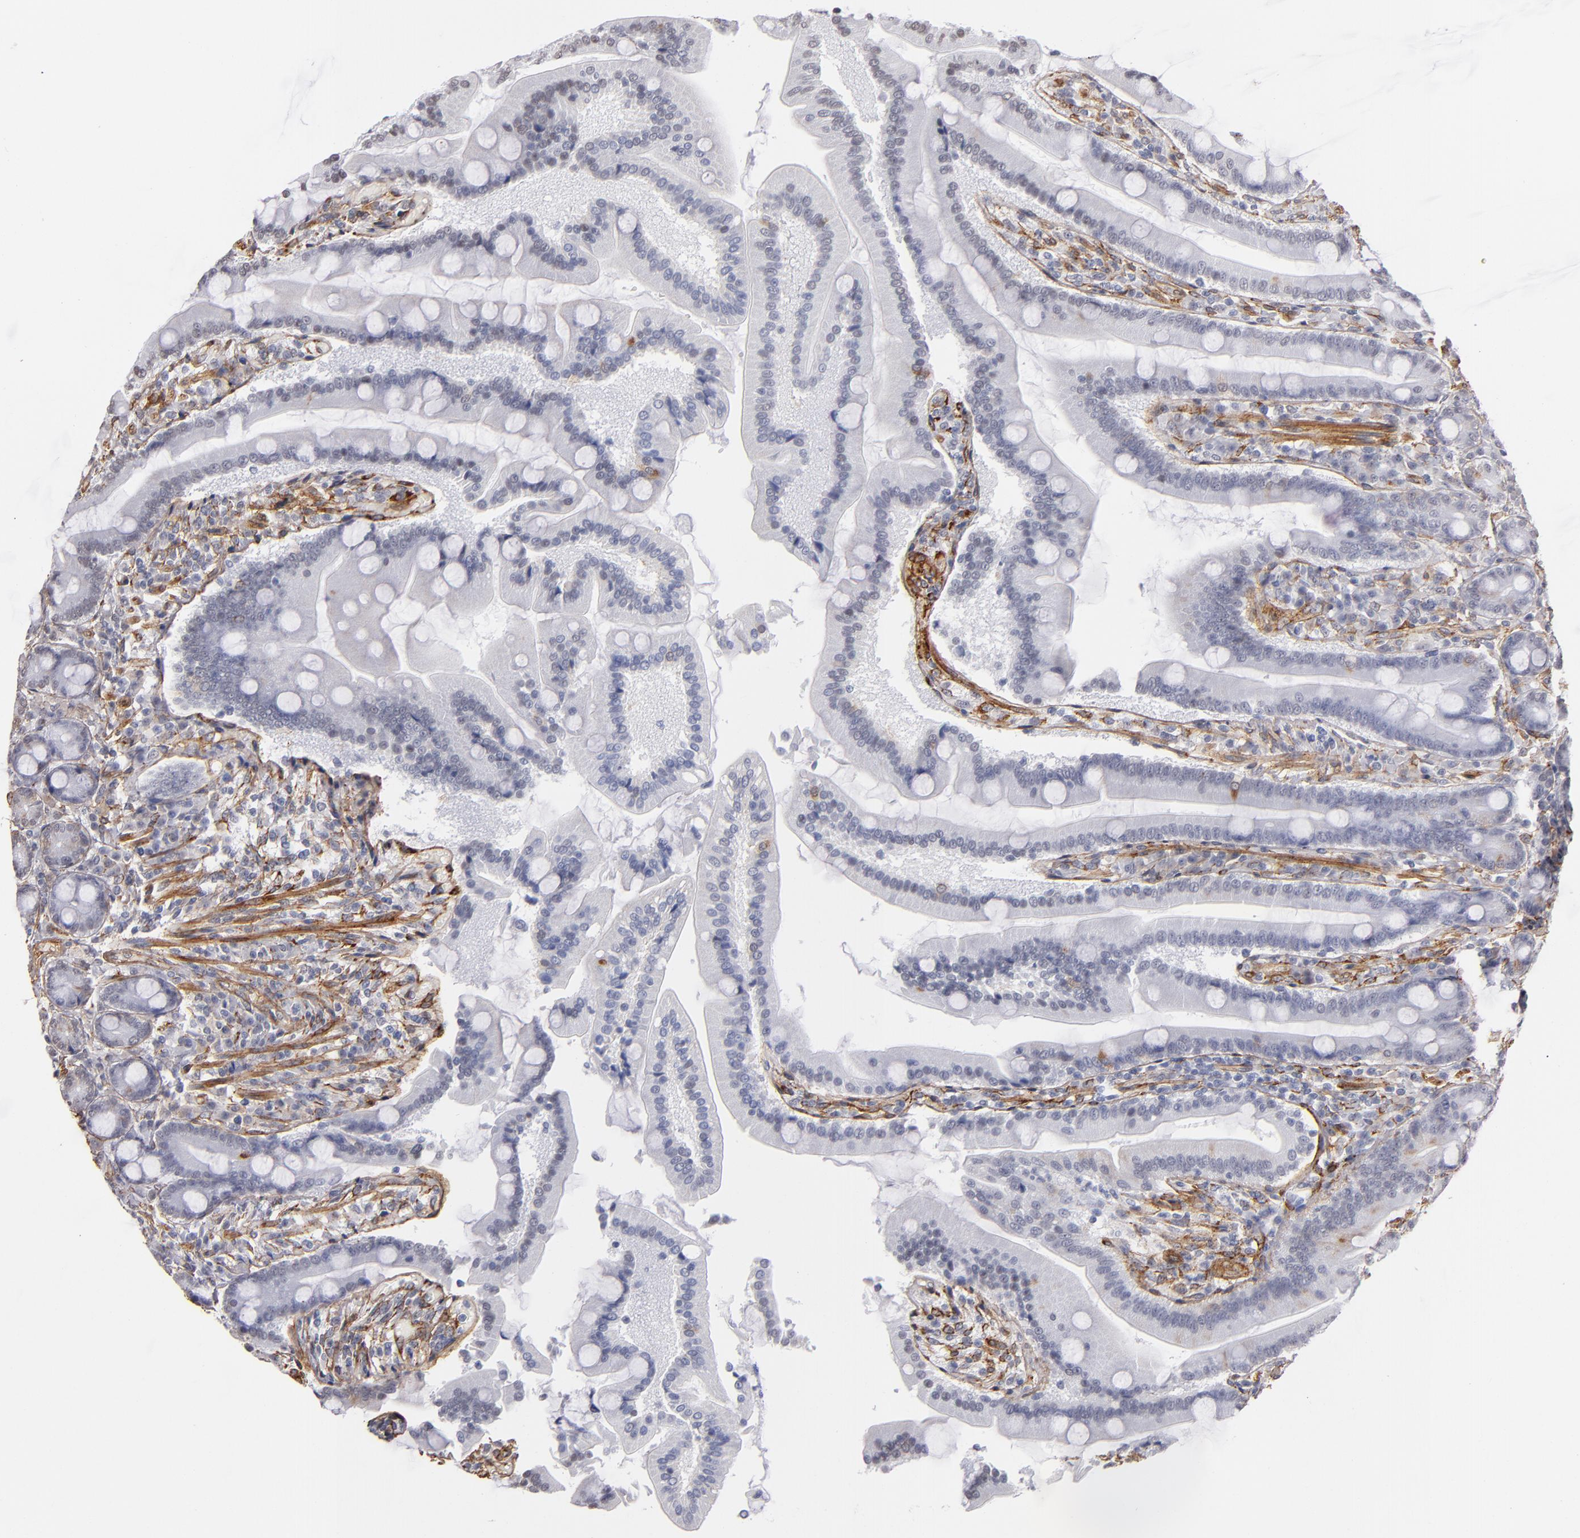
{"staining": {"intensity": "moderate", "quantity": ">75%", "location": "cytoplasmic/membranous"}, "tissue": "duodenum", "cell_type": "Glandular cells", "image_type": "normal", "snomed": [{"axis": "morphology", "description": "Normal tissue, NOS"}, {"axis": "topography", "description": "Duodenum"}], "caption": "Immunohistochemical staining of benign duodenum exhibits moderate cytoplasmic/membranous protein staining in approximately >75% of glandular cells.", "gene": "LAMC1", "patient": {"sex": "female", "age": 64}}